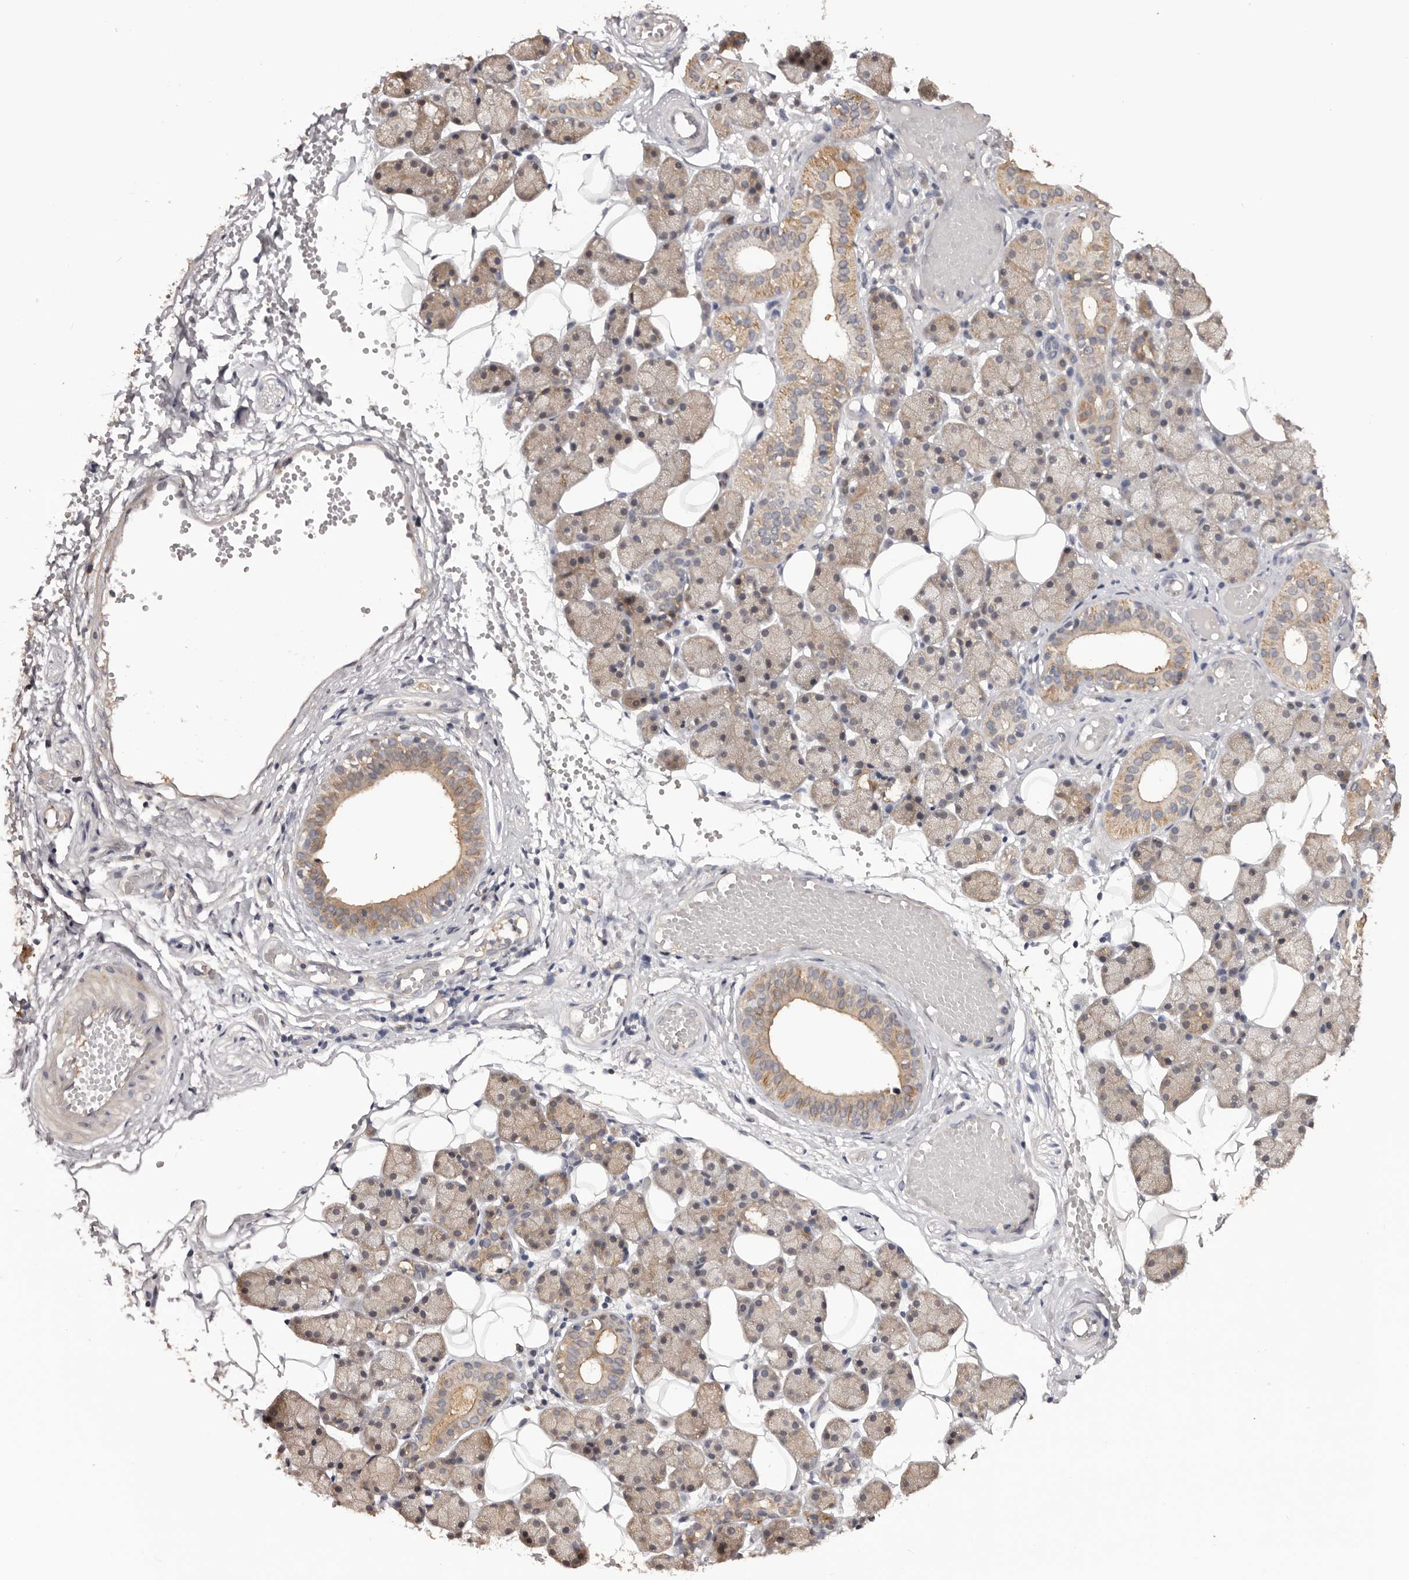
{"staining": {"intensity": "moderate", "quantity": ">75%", "location": "cytoplasmic/membranous"}, "tissue": "salivary gland", "cell_type": "Glandular cells", "image_type": "normal", "snomed": [{"axis": "morphology", "description": "Normal tissue, NOS"}, {"axis": "topography", "description": "Salivary gland"}], "caption": "Moderate cytoplasmic/membranous expression for a protein is identified in about >75% of glandular cells of benign salivary gland using immunohistochemistry.", "gene": "KCNJ8", "patient": {"sex": "female", "age": 33}}